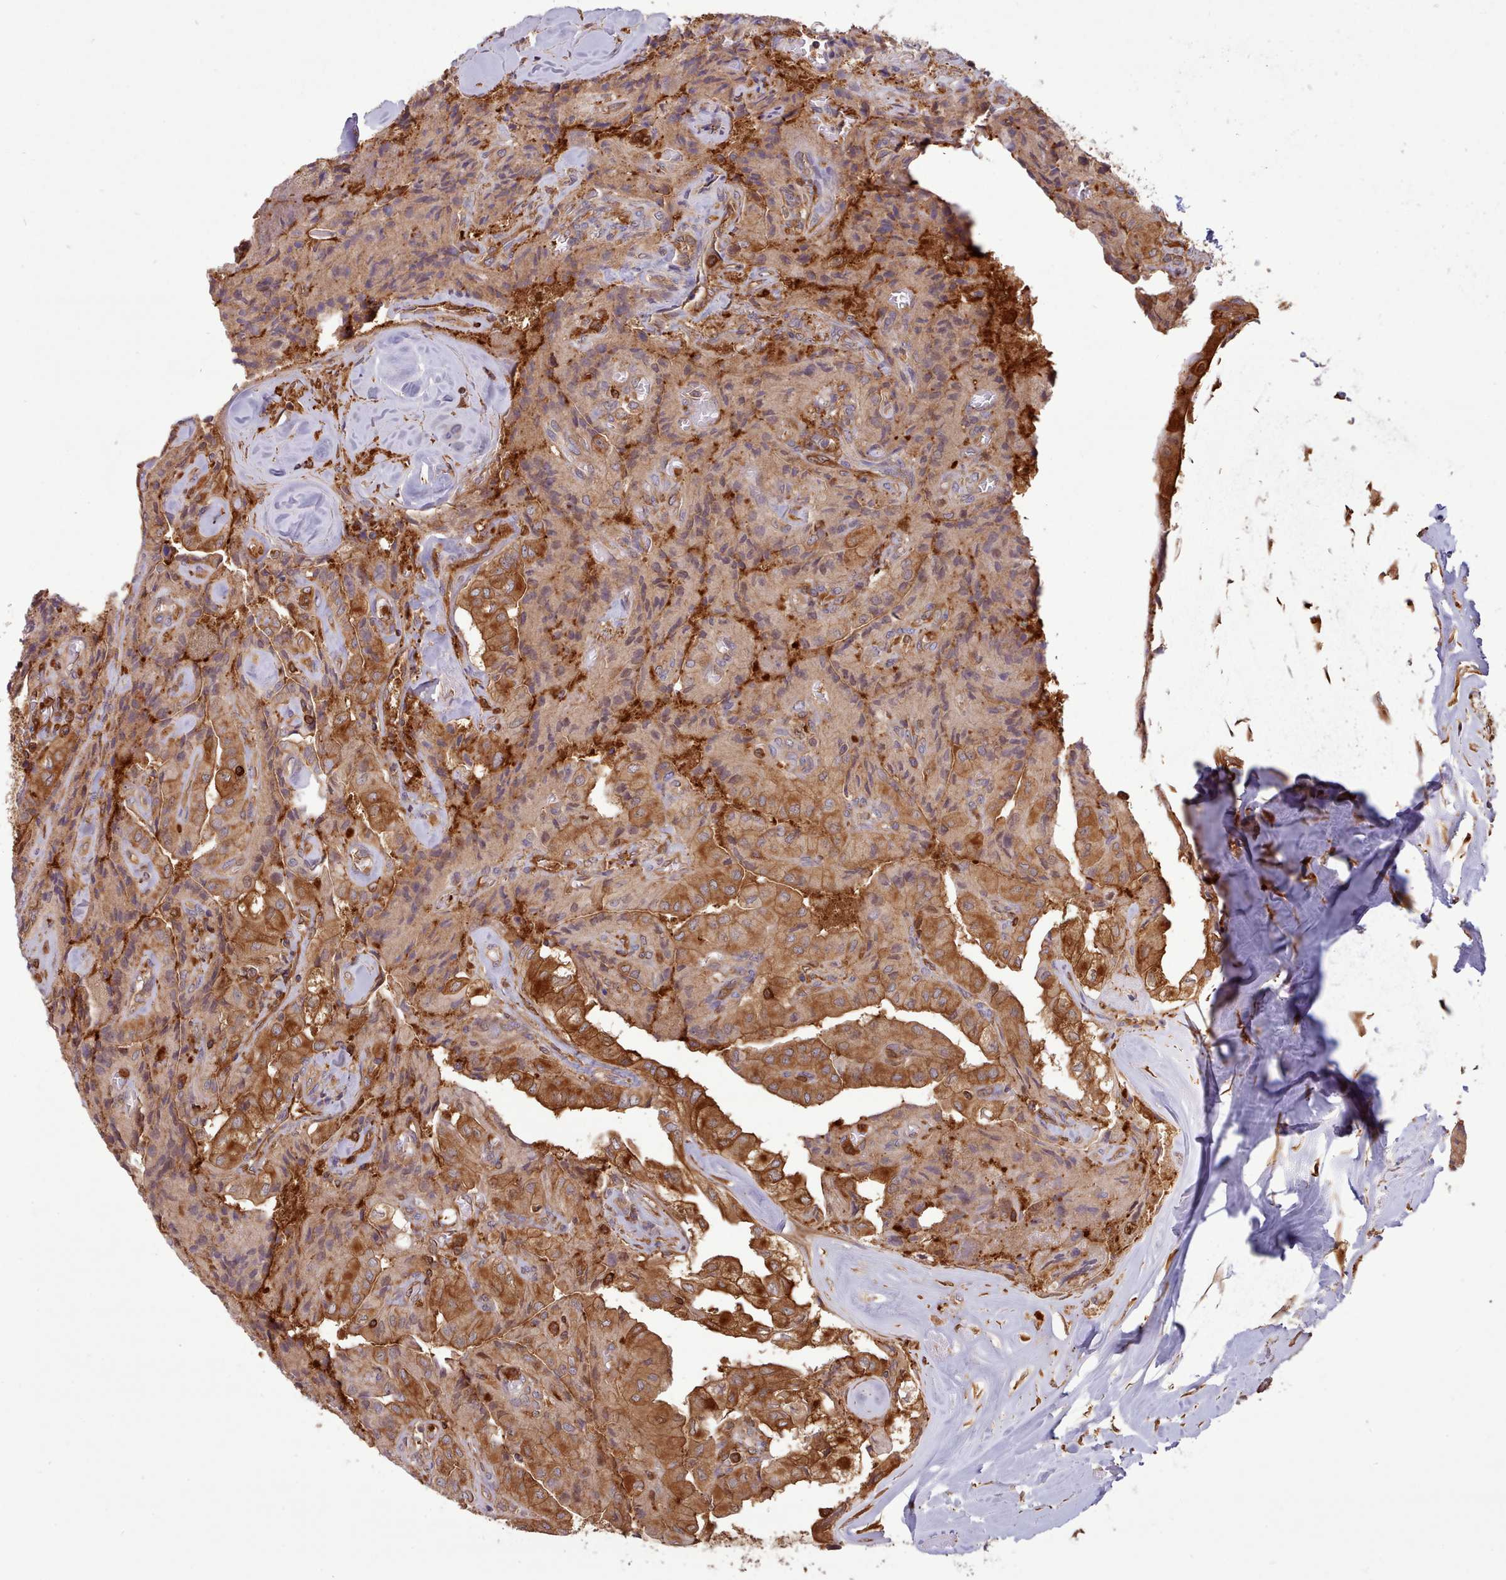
{"staining": {"intensity": "moderate", "quantity": ">75%", "location": "cytoplasmic/membranous"}, "tissue": "thyroid cancer", "cell_type": "Tumor cells", "image_type": "cancer", "snomed": [{"axis": "morphology", "description": "Normal tissue, NOS"}, {"axis": "morphology", "description": "Papillary adenocarcinoma, NOS"}, {"axis": "topography", "description": "Thyroid gland"}], "caption": "Thyroid cancer (papillary adenocarcinoma) was stained to show a protein in brown. There is medium levels of moderate cytoplasmic/membranous expression in about >75% of tumor cells.", "gene": "SLC4A9", "patient": {"sex": "female", "age": 59}}